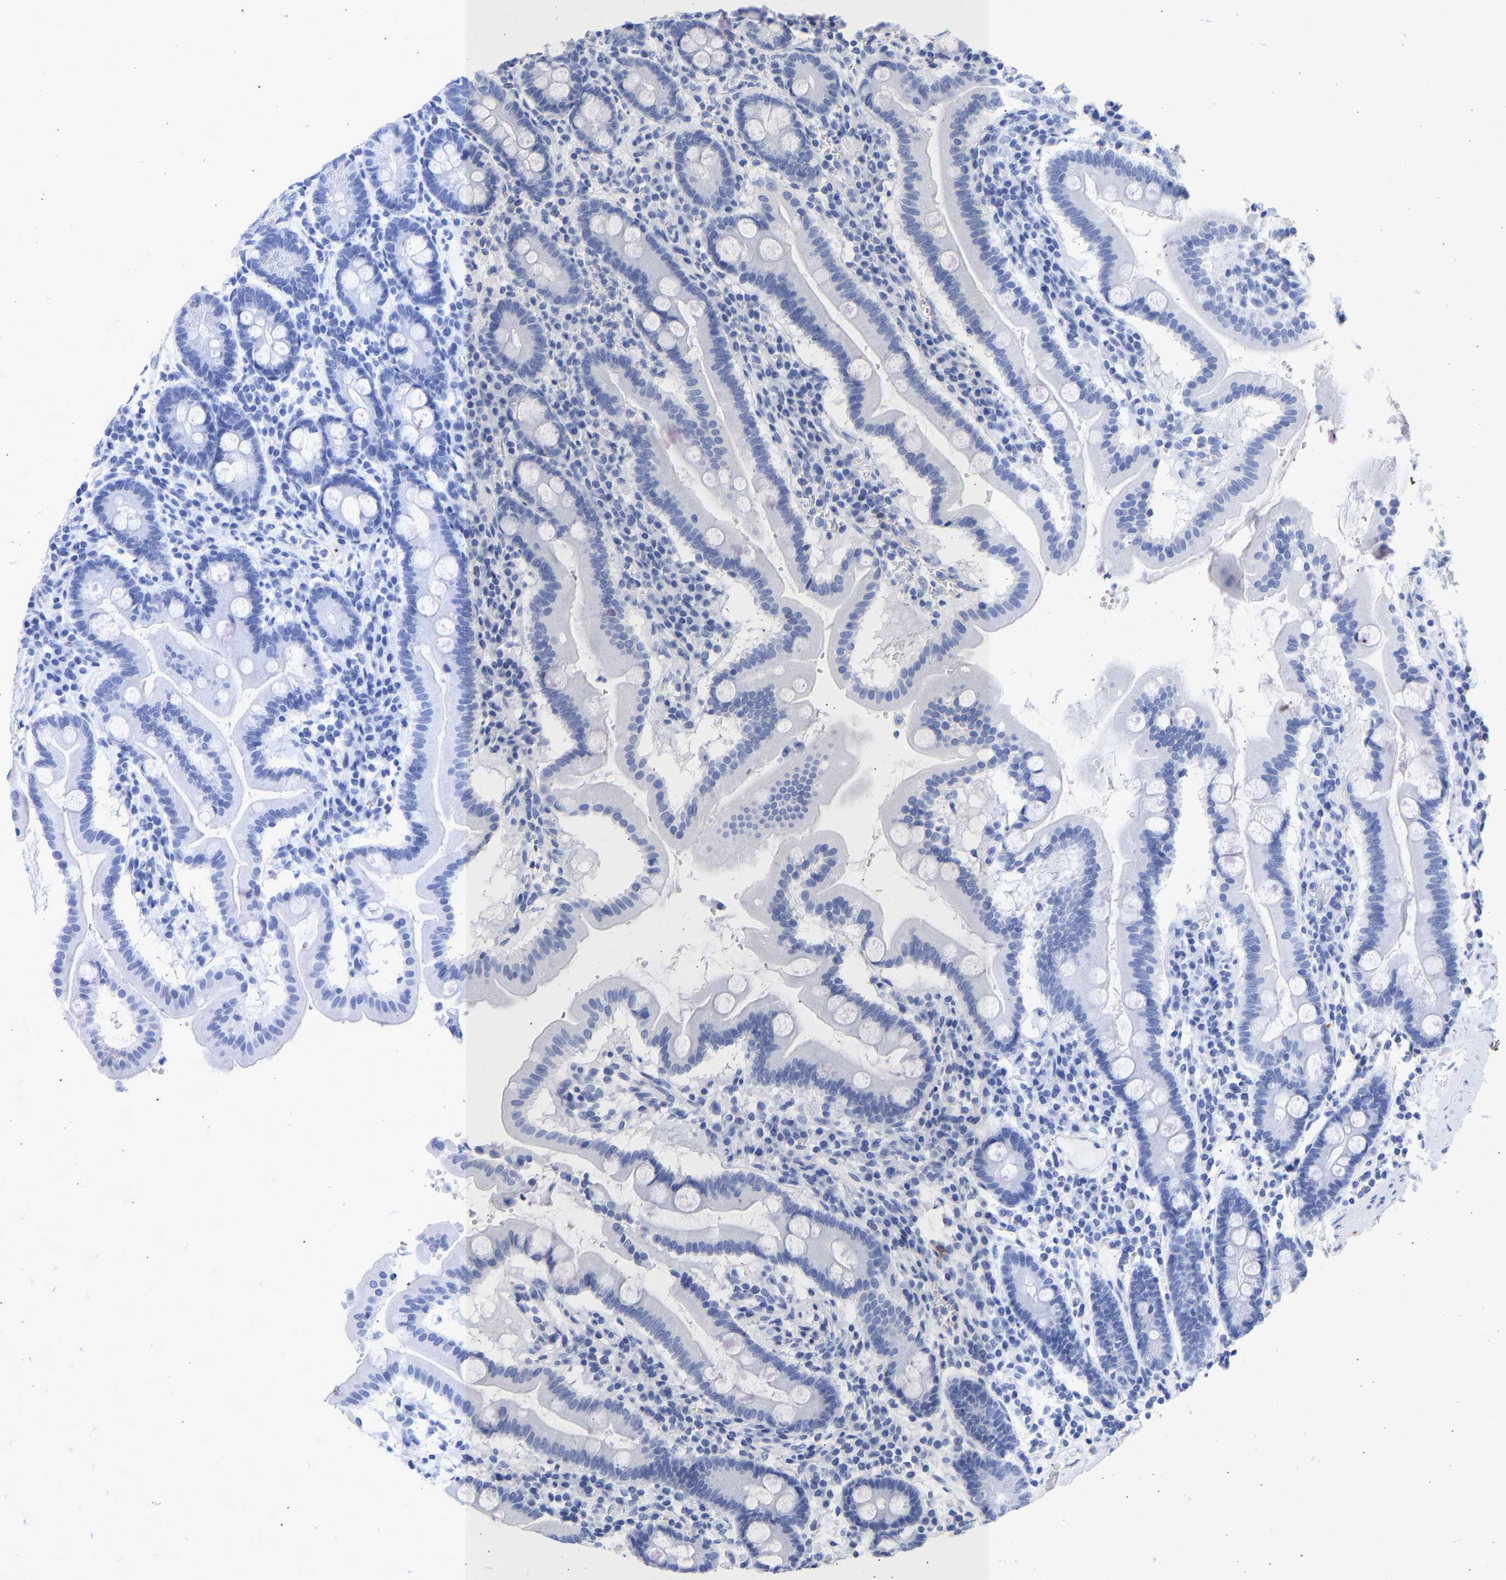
{"staining": {"intensity": "negative", "quantity": "none", "location": "none"}, "tissue": "duodenum", "cell_type": "Glandular cells", "image_type": "normal", "snomed": [{"axis": "morphology", "description": "Normal tissue, NOS"}, {"axis": "topography", "description": "Duodenum"}], "caption": "Protein analysis of benign duodenum demonstrates no significant staining in glandular cells. (Immunohistochemistry, brightfield microscopy, high magnification).", "gene": "KRT1", "patient": {"sex": "male", "age": 50}}